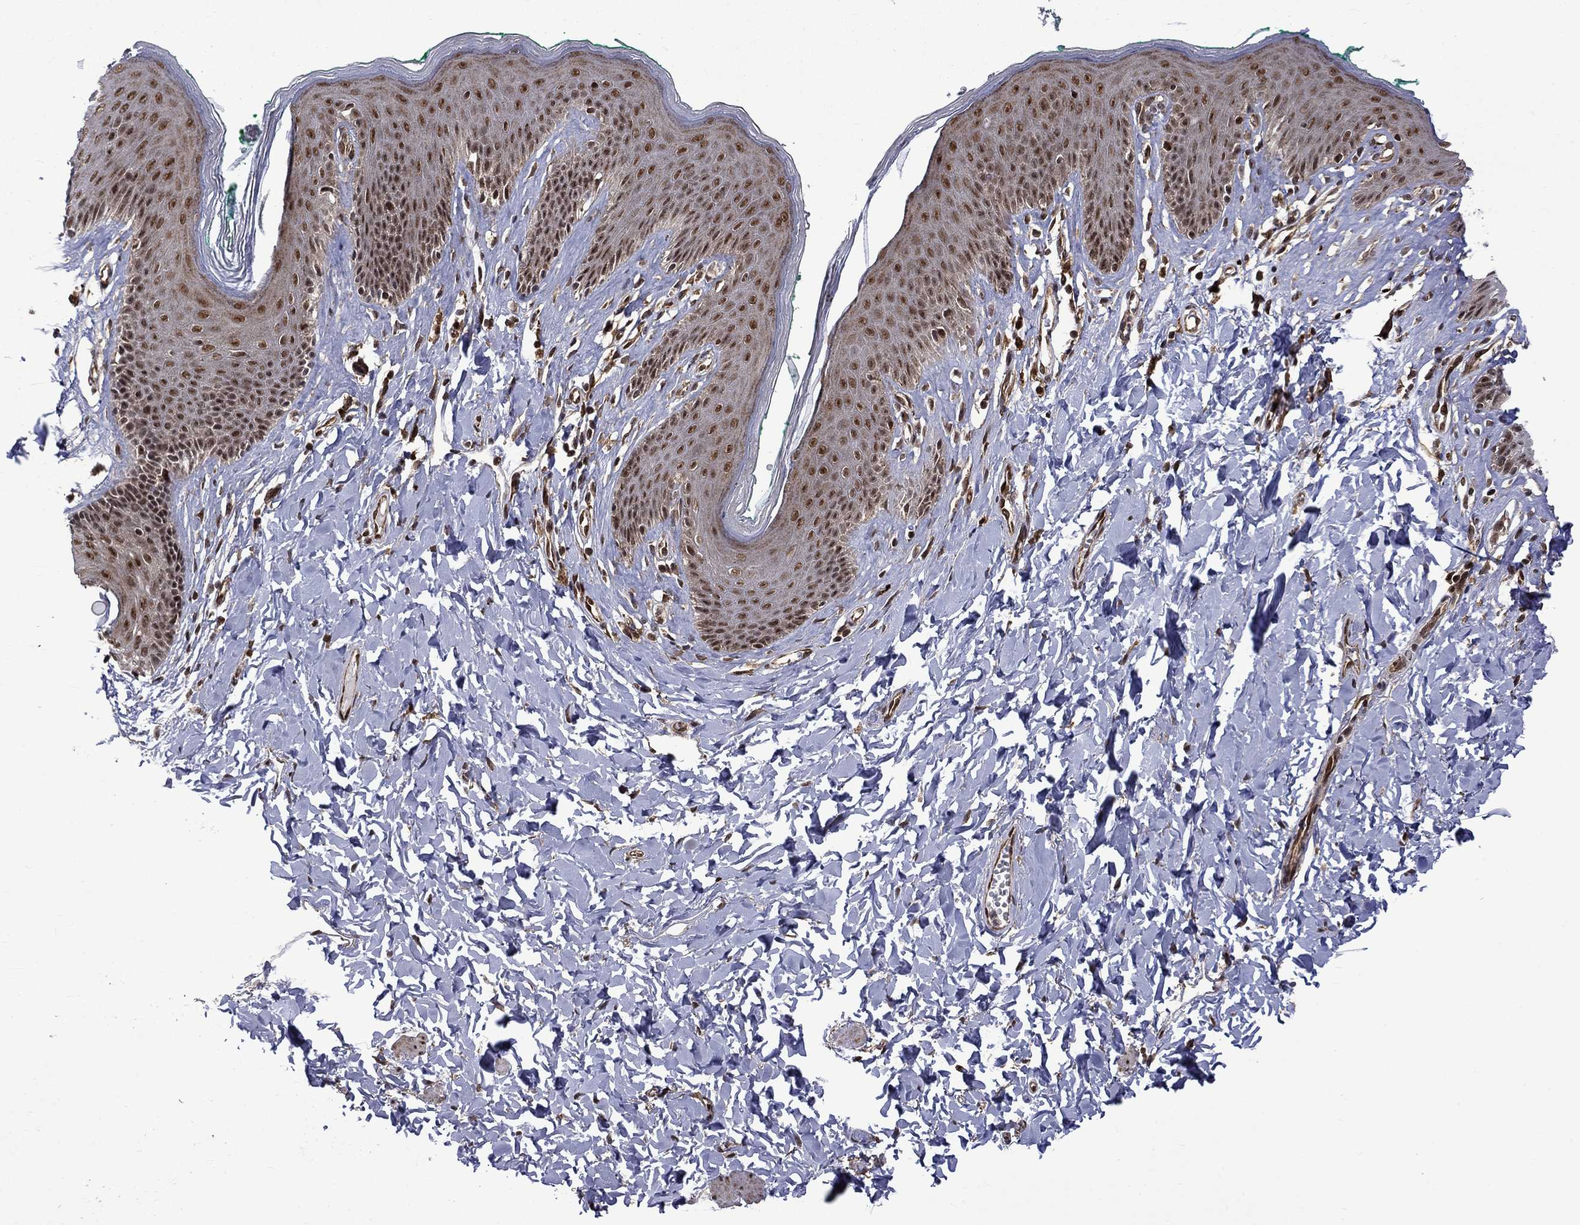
{"staining": {"intensity": "strong", "quantity": "25%-75%", "location": "nuclear"}, "tissue": "skin", "cell_type": "Epidermal cells", "image_type": "normal", "snomed": [{"axis": "morphology", "description": "Normal tissue, NOS"}, {"axis": "topography", "description": "Vulva"}], "caption": "Epidermal cells exhibit strong nuclear positivity in approximately 25%-75% of cells in benign skin. The protein is stained brown, and the nuclei are stained in blue (DAB (3,3'-diaminobenzidine) IHC with brightfield microscopy, high magnification).", "gene": "KPNA3", "patient": {"sex": "female", "age": 66}}